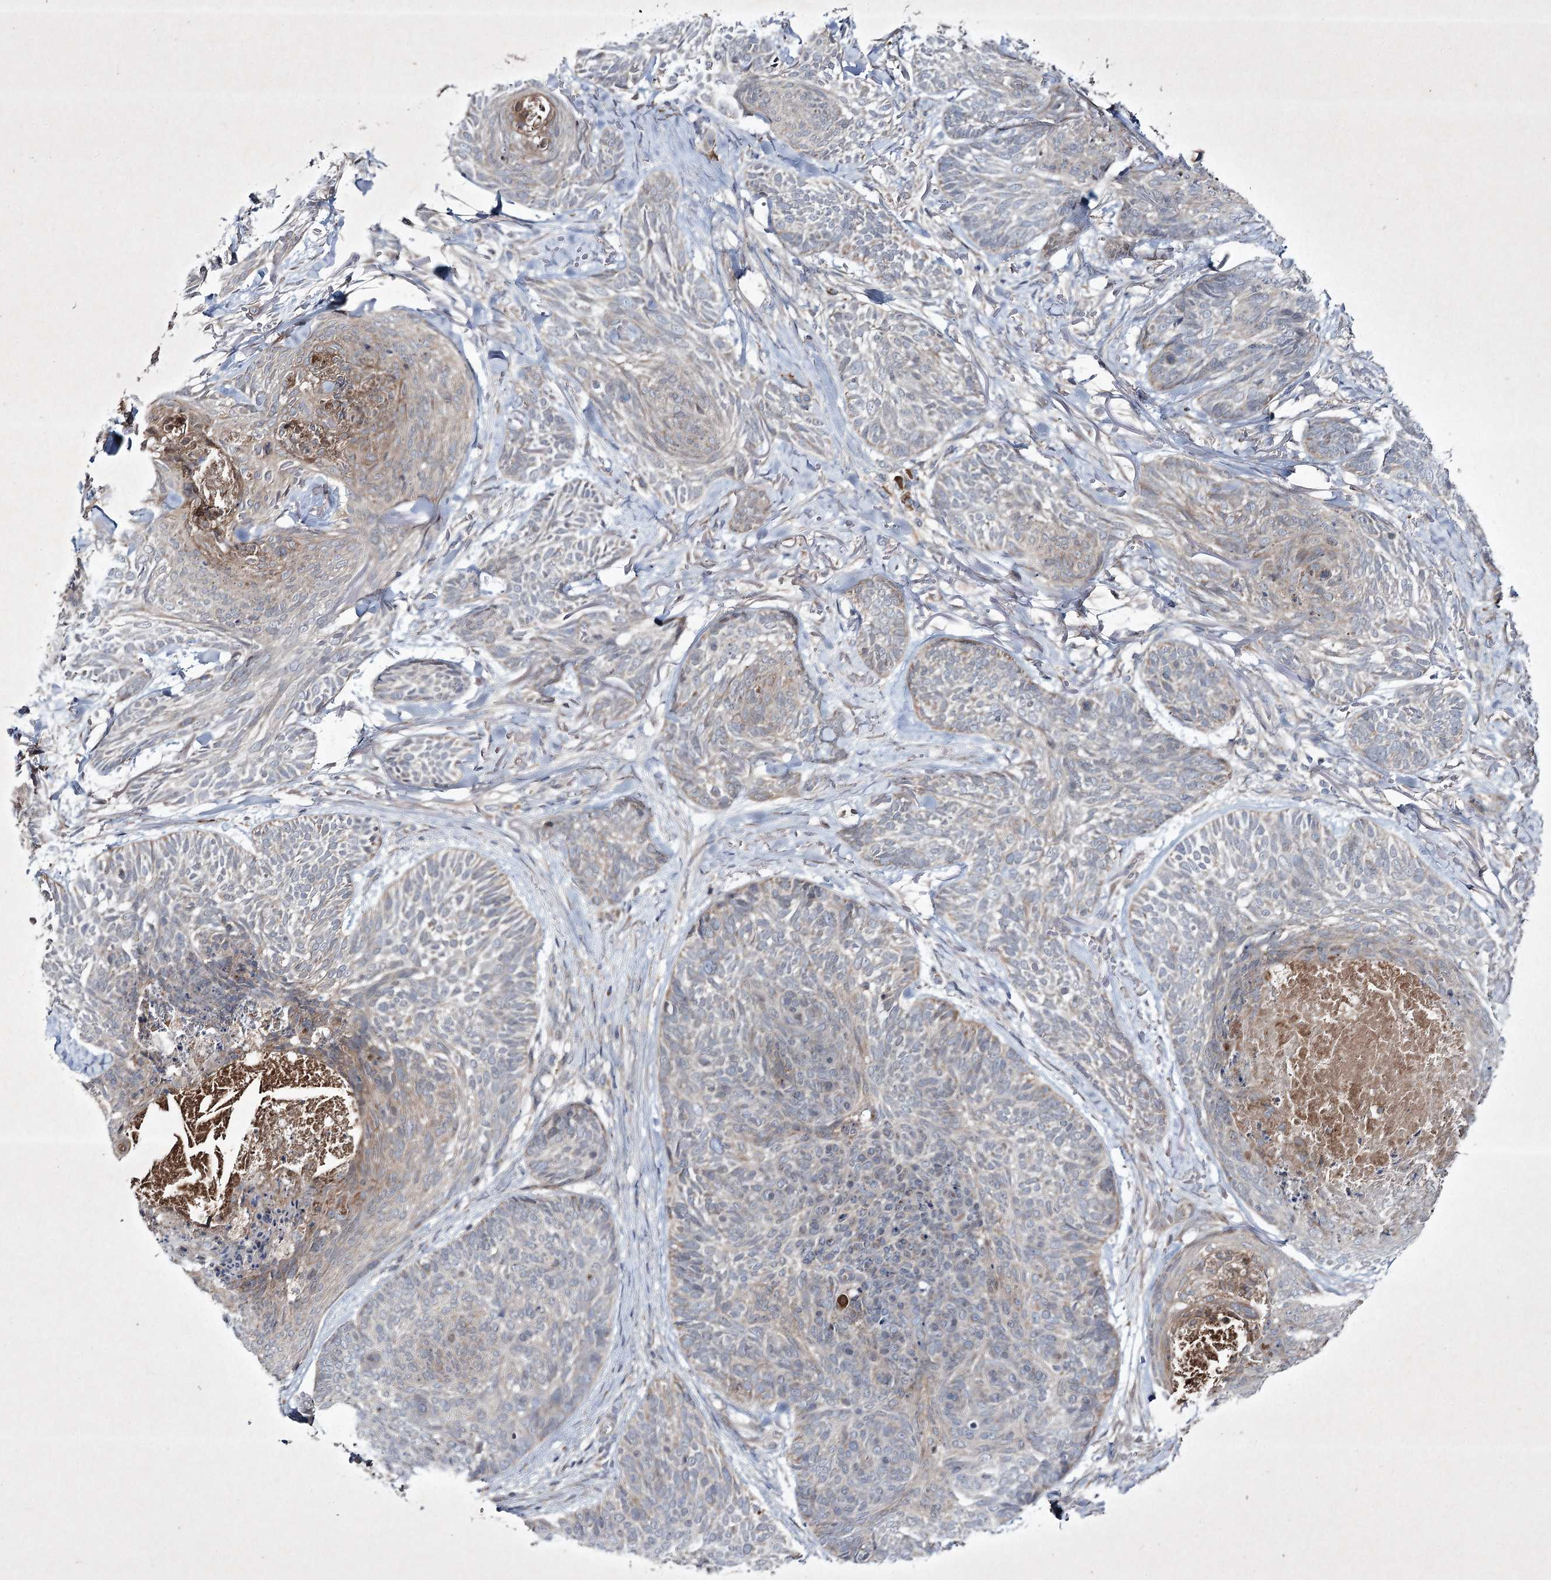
{"staining": {"intensity": "weak", "quantity": "<25%", "location": "cytoplasmic/membranous"}, "tissue": "skin cancer", "cell_type": "Tumor cells", "image_type": "cancer", "snomed": [{"axis": "morphology", "description": "Normal tissue, NOS"}, {"axis": "morphology", "description": "Basal cell carcinoma"}, {"axis": "topography", "description": "Skin"}], "caption": "Tumor cells are negative for protein expression in human skin cancer (basal cell carcinoma).", "gene": "ALG9", "patient": {"sex": "male", "age": 66}}